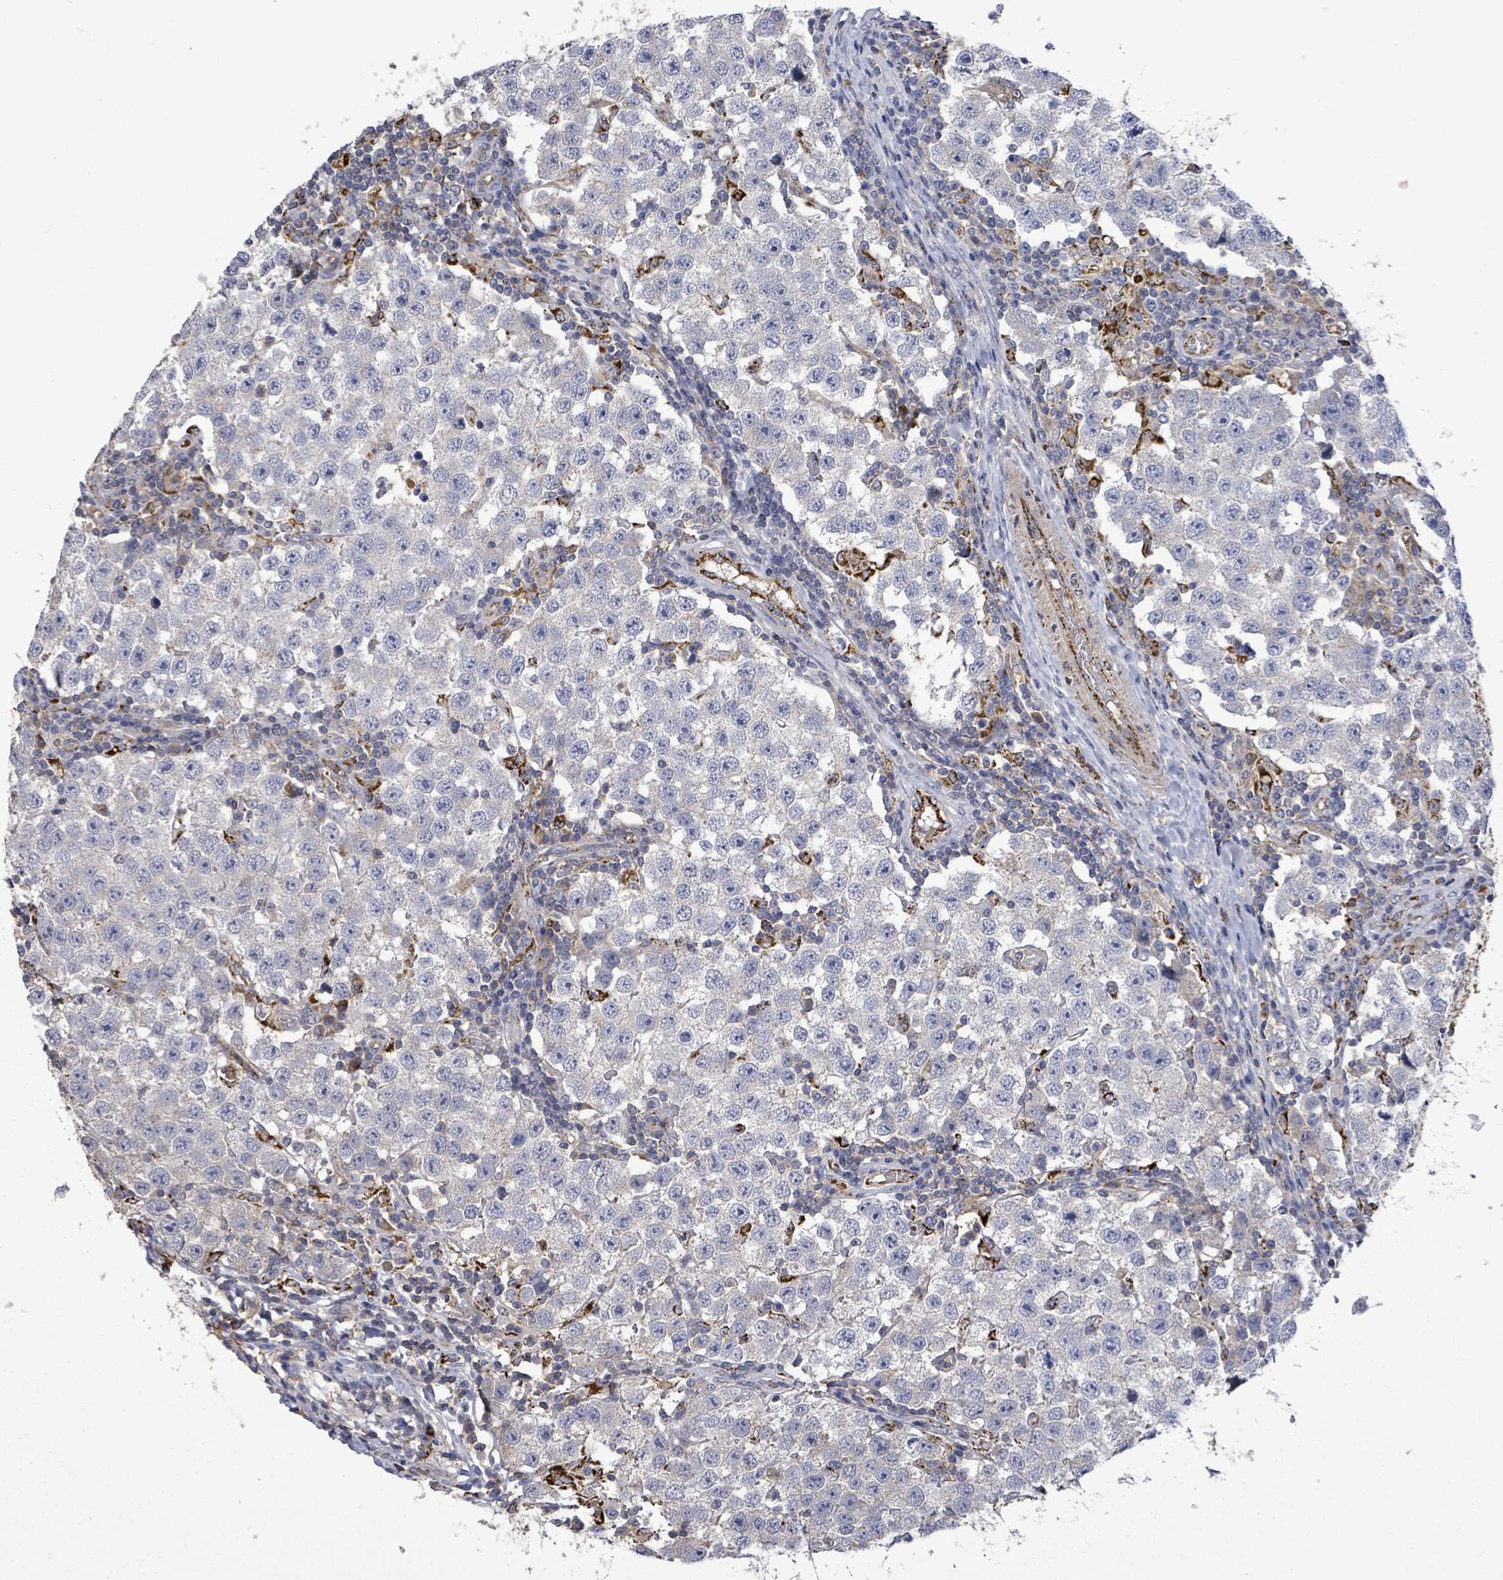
{"staining": {"intensity": "negative", "quantity": "none", "location": "none"}, "tissue": "testis cancer", "cell_type": "Tumor cells", "image_type": "cancer", "snomed": [{"axis": "morphology", "description": "Seminoma, NOS"}, {"axis": "topography", "description": "Testis"}], "caption": "The micrograph reveals no significant staining in tumor cells of testis cancer.", "gene": "MTMR12", "patient": {"sex": "male", "age": 34}}